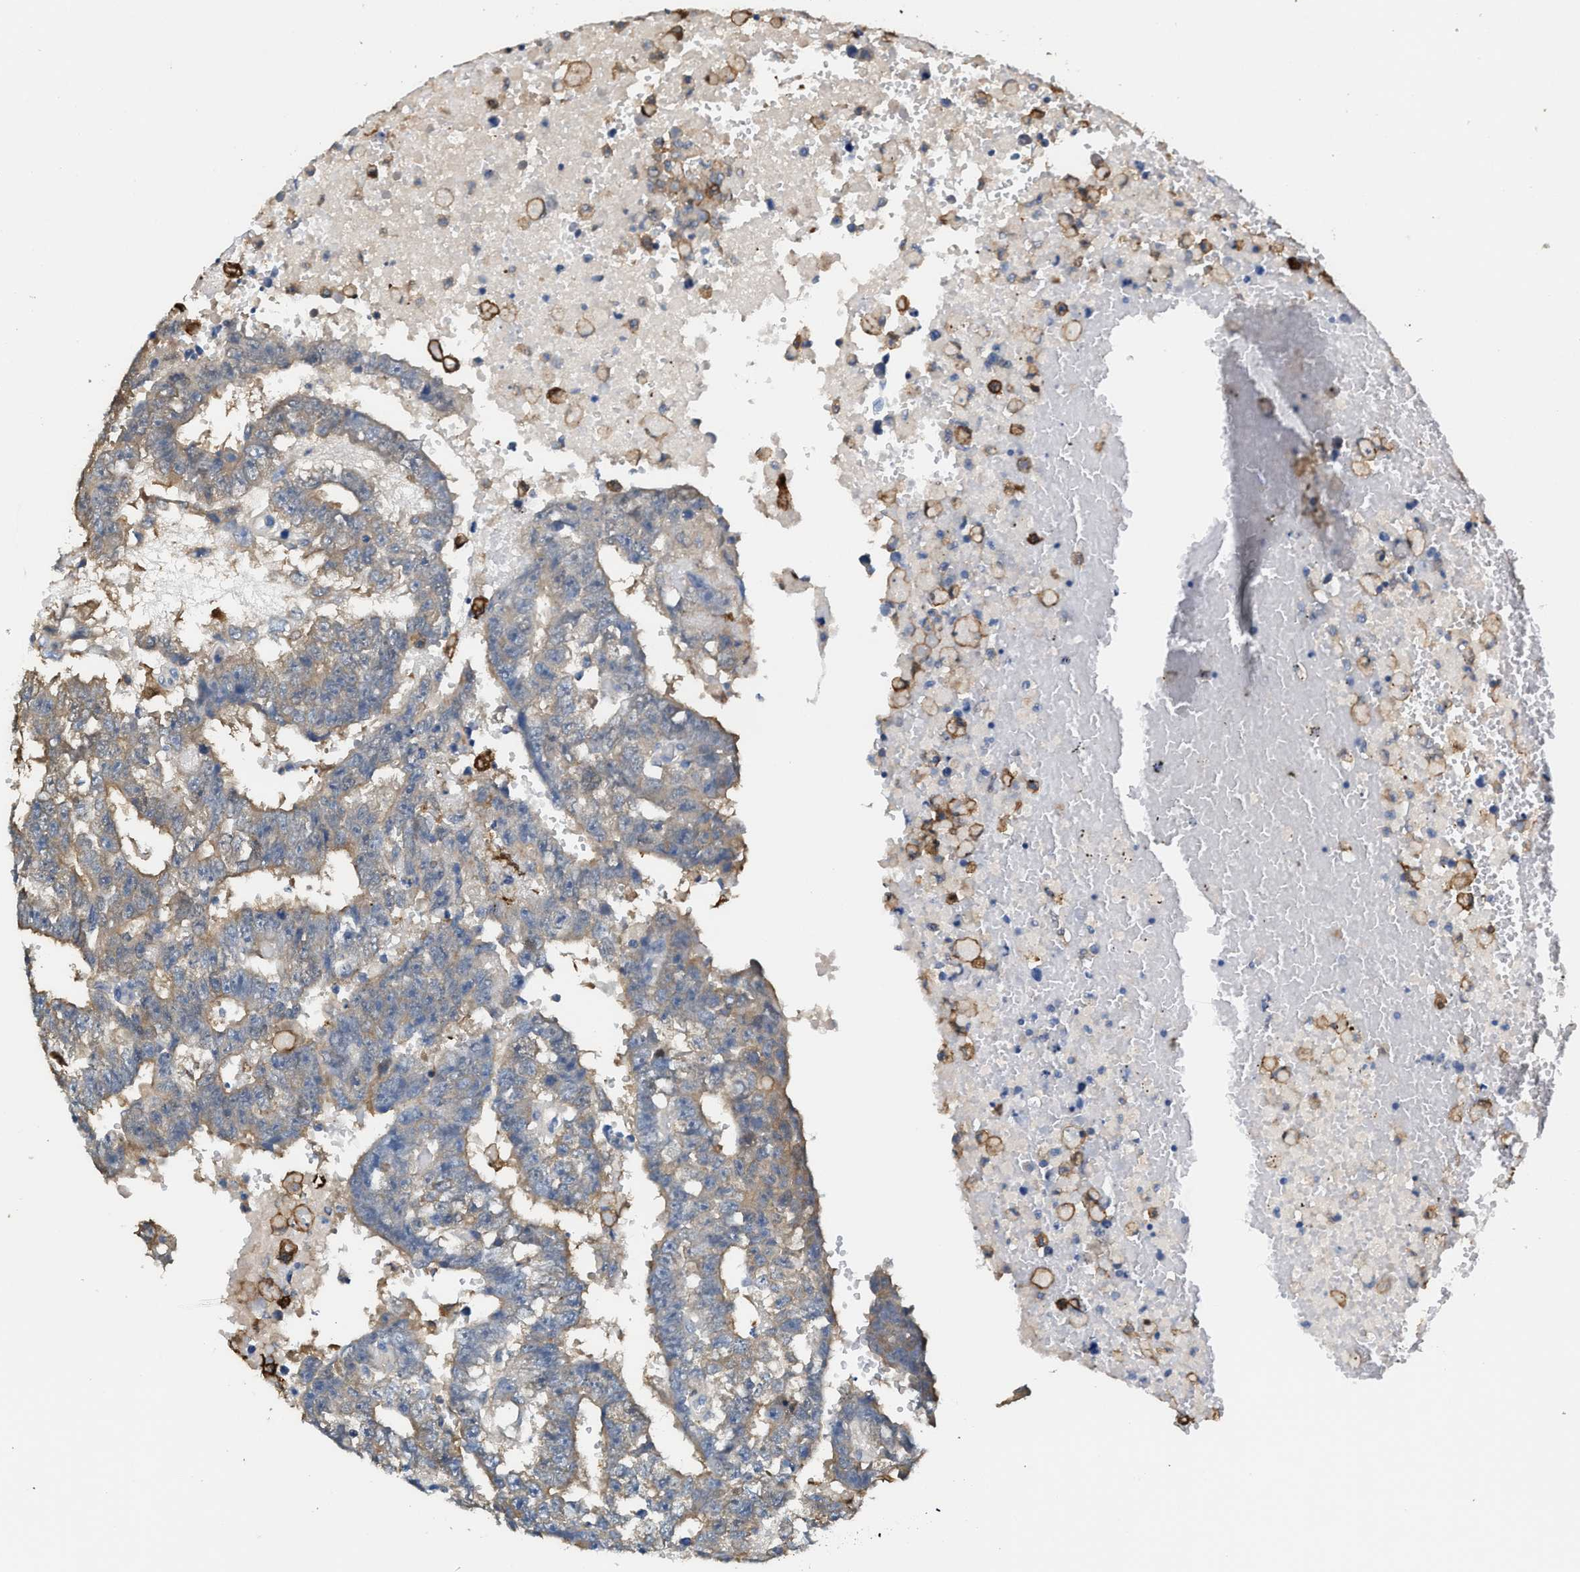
{"staining": {"intensity": "weak", "quantity": "25%-75%", "location": "cytoplasmic/membranous"}, "tissue": "testis cancer", "cell_type": "Tumor cells", "image_type": "cancer", "snomed": [{"axis": "morphology", "description": "Carcinoma, Embryonal, NOS"}, {"axis": "topography", "description": "Testis"}], "caption": "Protein expression analysis of human testis cancer (embryonal carcinoma) reveals weak cytoplasmic/membranous positivity in approximately 25%-75% of tumor cells.", "gene": "ATIC", "patient": {"sex": "male", "age": 25}}